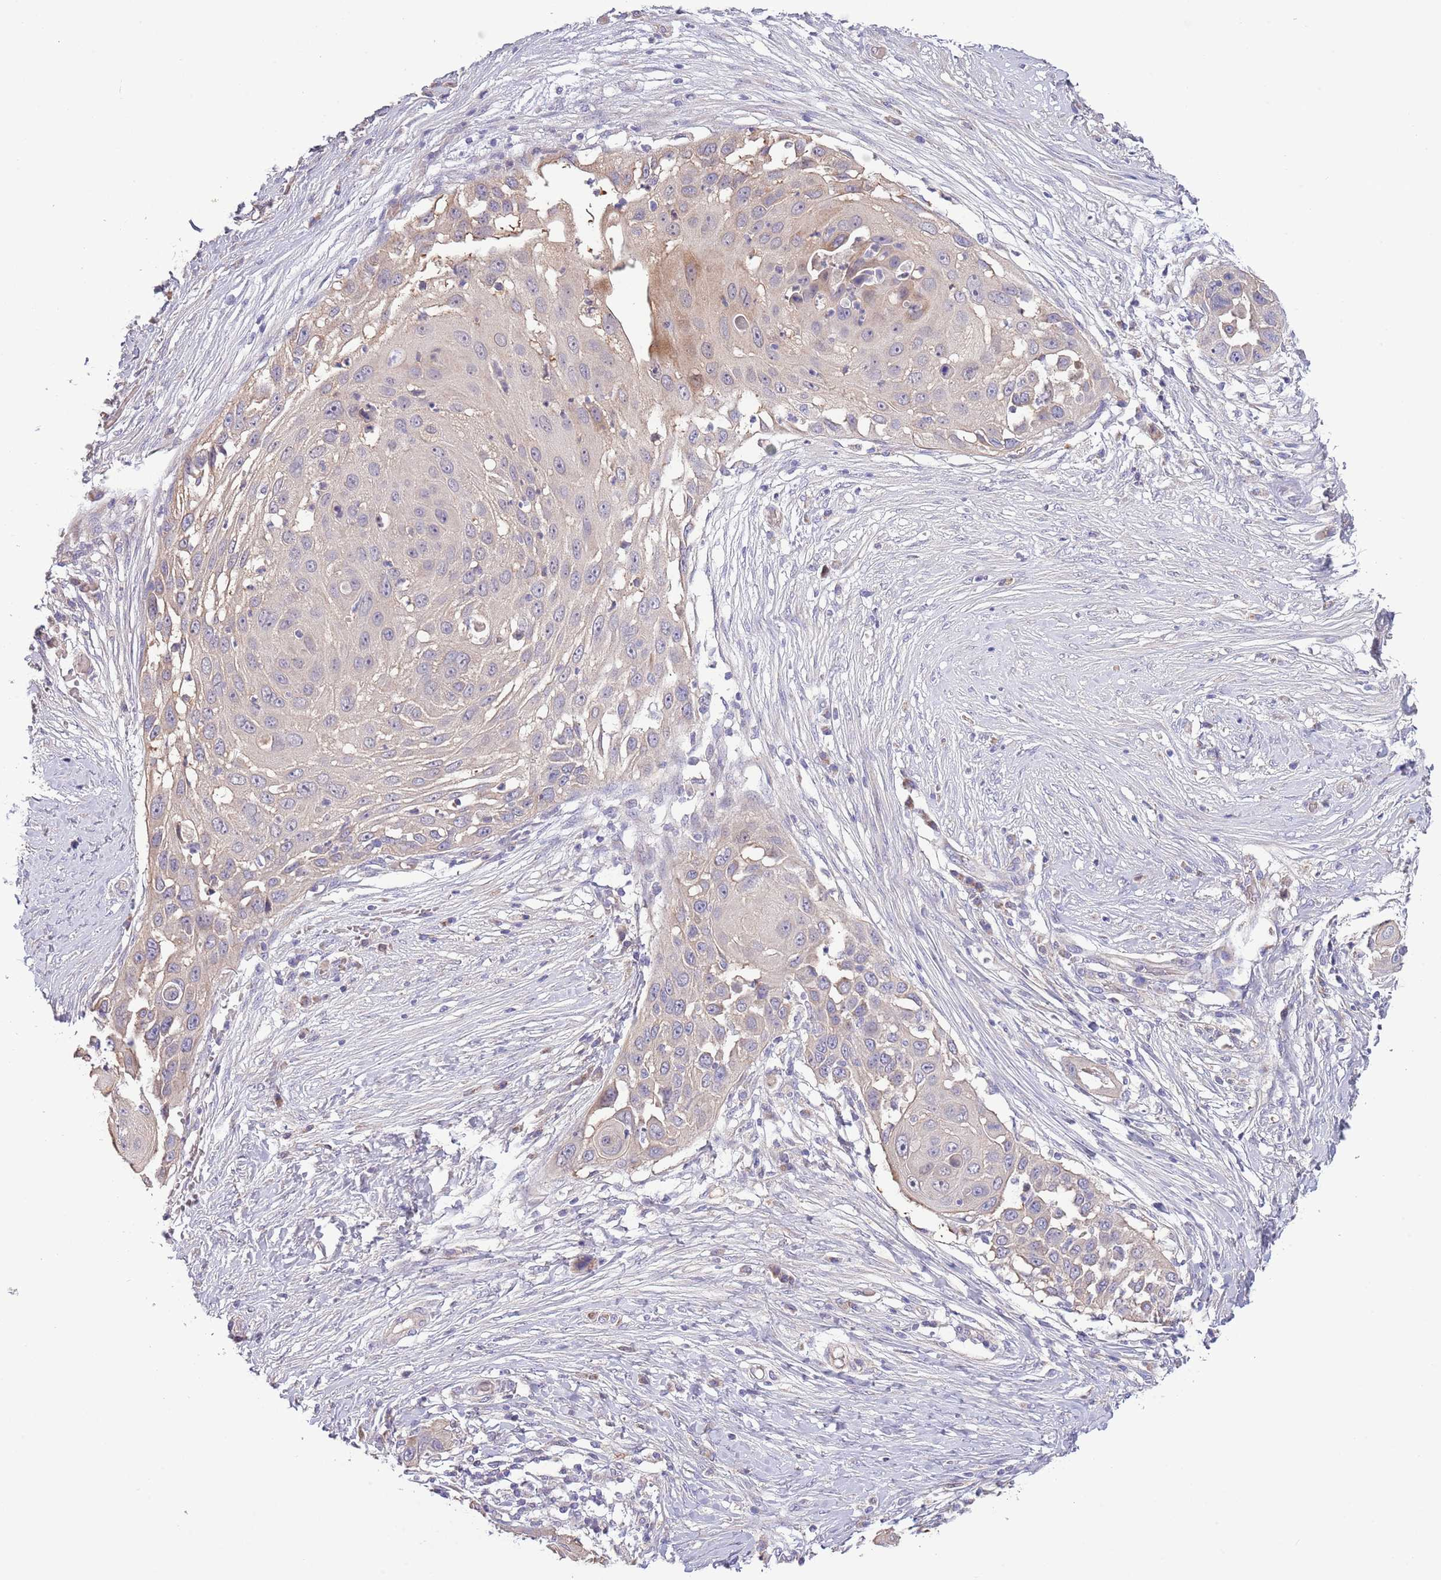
{"staining": {"intensity": "negative", "quantity": "none", "location": "none"}, "tissue": "skin cancer", "cell_type": "Tumor cells", "image_type": "cancer", "snomed": [{"axis": "morphology", "description": "Squamous cell carcinoma, NOS"}, {"axis": "topography", "description": "Skin"}], "caption": "The IHC photomicrograph has no significant expression in tumor cells of skin squamous cell carcinoma tissue.", "gene": "LIPJ", "patient": {"sex": "female", "age": 44}}